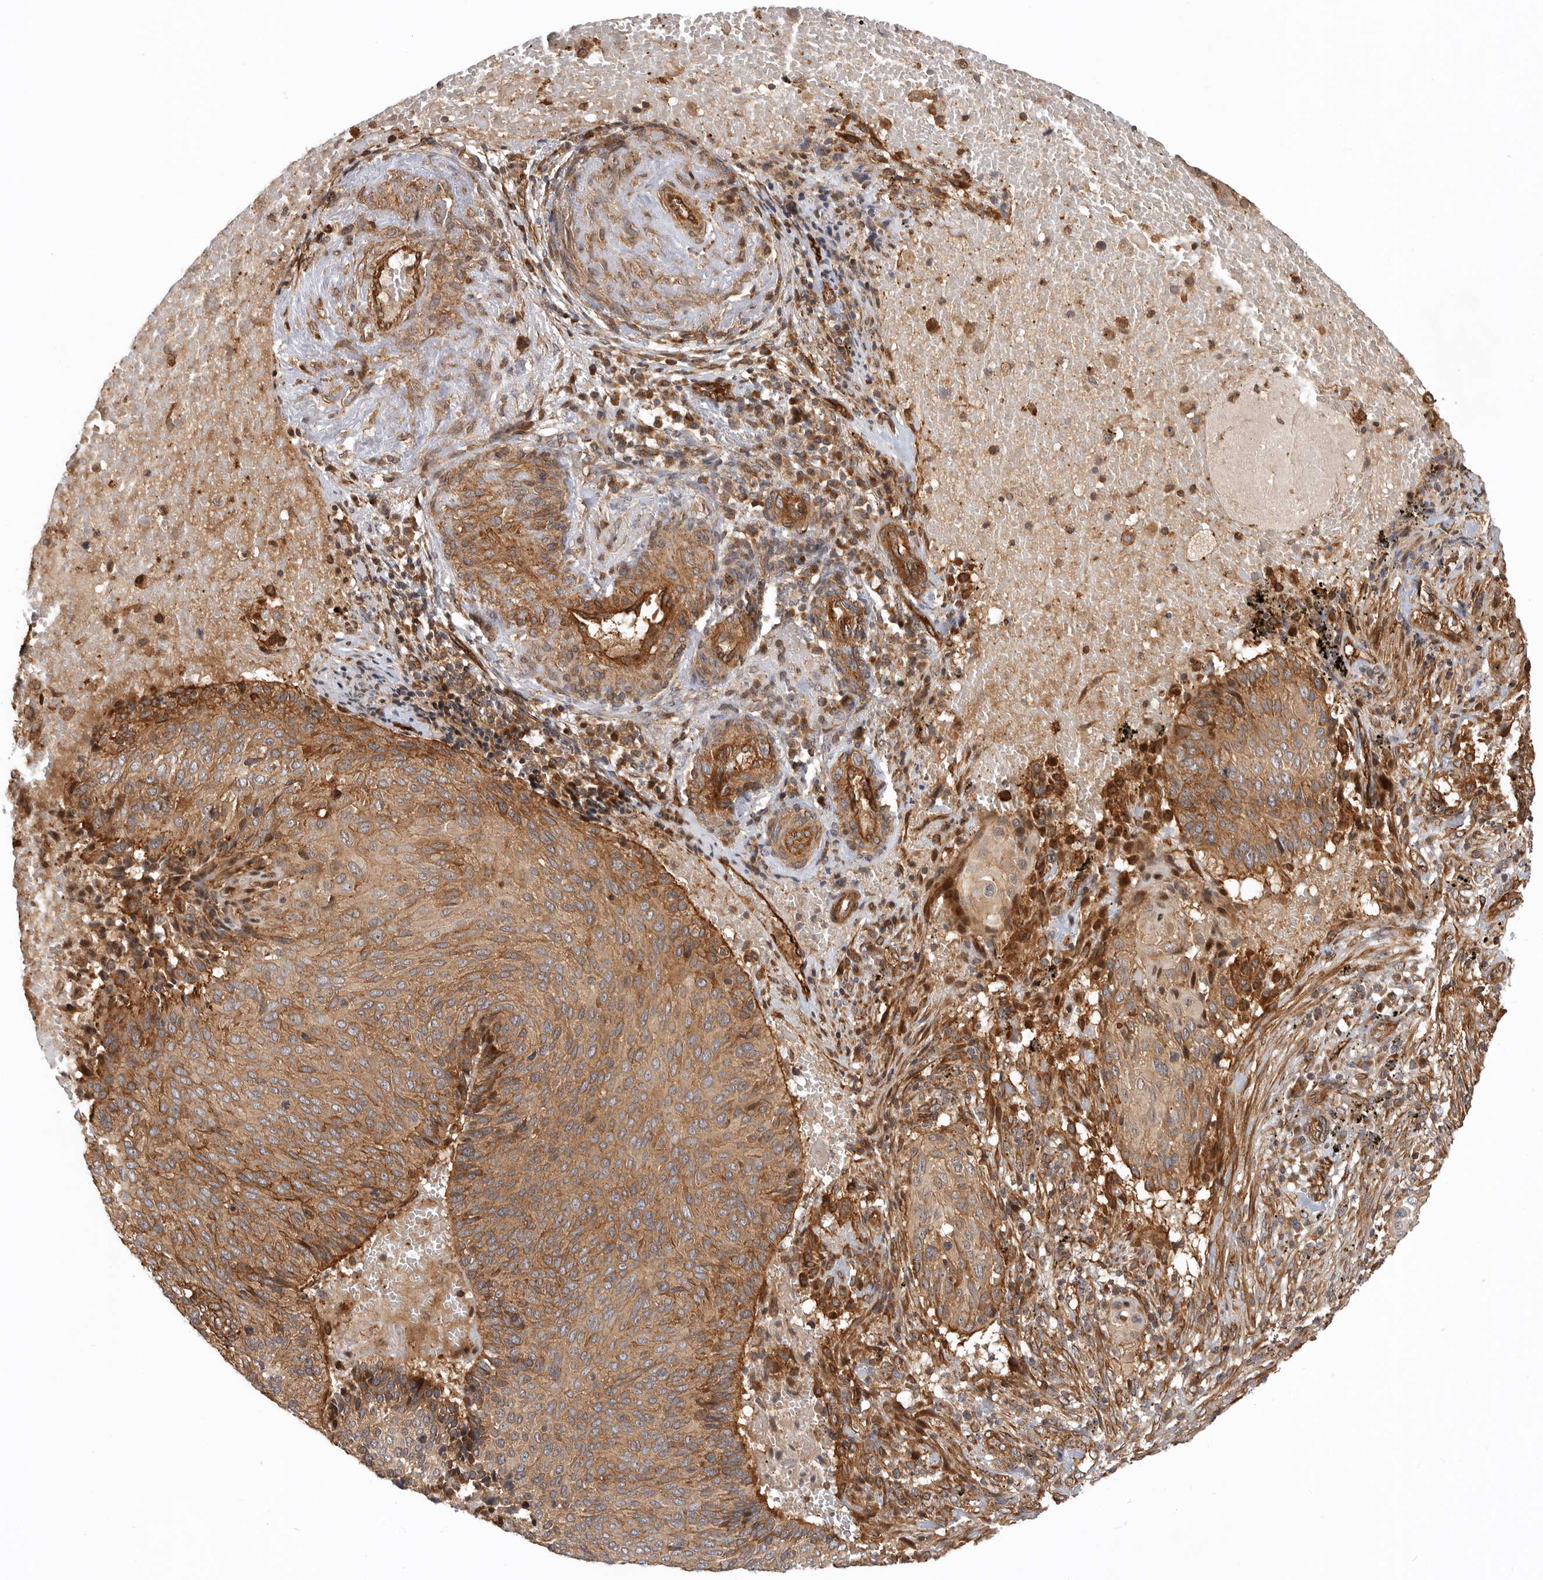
{"staining": {"intensity": "moderate", "quantity": ">75%", "location": "cytoplasmic/membranous"}, "tissue": "cervical cancer", "cell_type": "Tumor cells", "image_type": "cancer", "snomed": [{"axis": "morphology", "description": "Squamous cell carcinoma, NOS"}, {"axis": "topography", "description": "Cervix"}], "caption": "The image displays staining of cervical squamous cell carcinoma, revealing moderate cytoplasmic/membranous protein expression (brown color) within tumor cells.", "gene": "GPATCH2", "patient": {"sex": "female", "age": 74}}